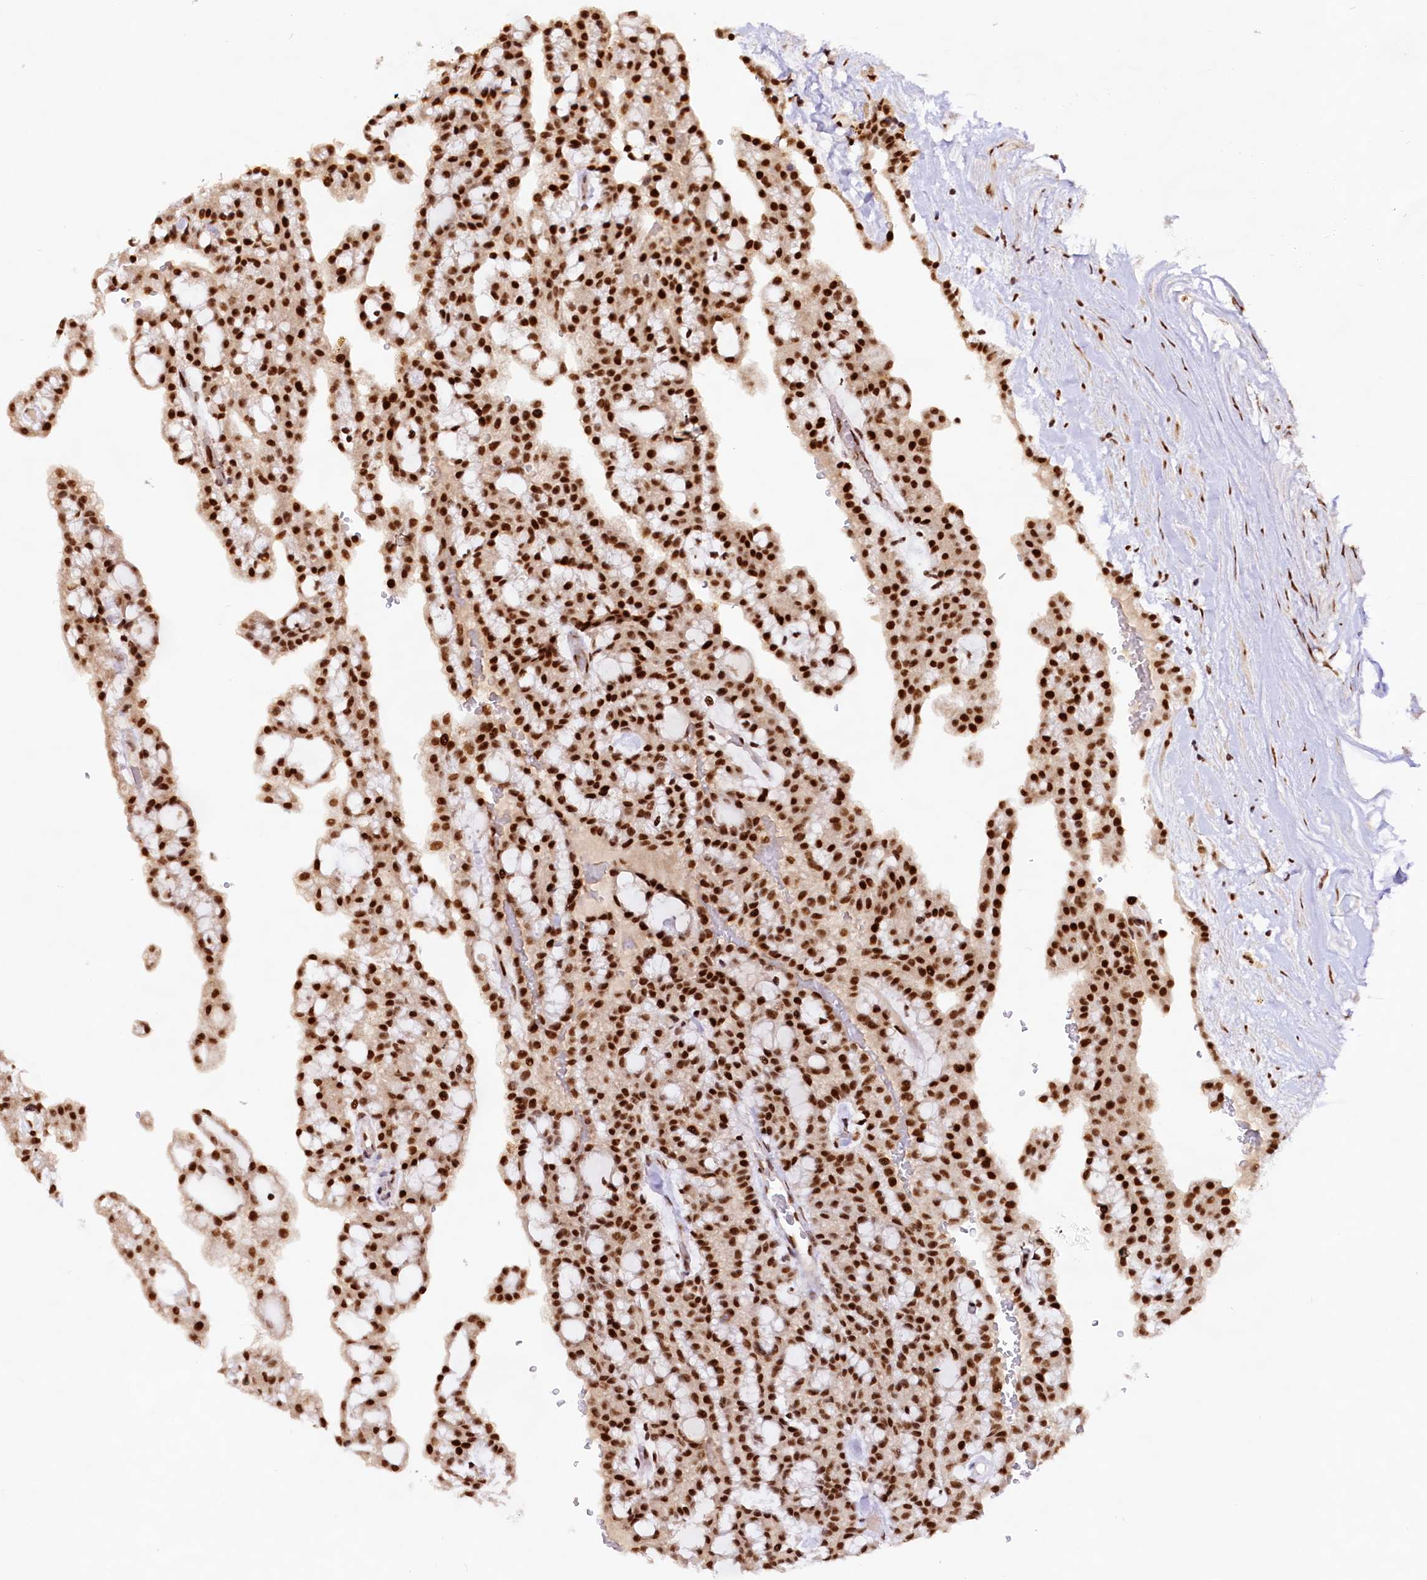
{"staining": {"intensity": "strong", "quantity": ">75%", "location": "nuclear"}, "tissue": "renal cancer", "cell_type": "Tumor cells", "image_type": "cancer", "snomed": [{"axis": "morphology", "description": "Adenocarcinoma, NOS"}, {"axis": "topography", "description": "Kidney"}], "caption": "Approximately >75% of tumor cells in adenocarcinoma (renal) display strong nuclear protein staining as visualized by brown immunohistochemical staining.", "gene": "HIRA", "patient": {"sex": "male", "age": 63}}